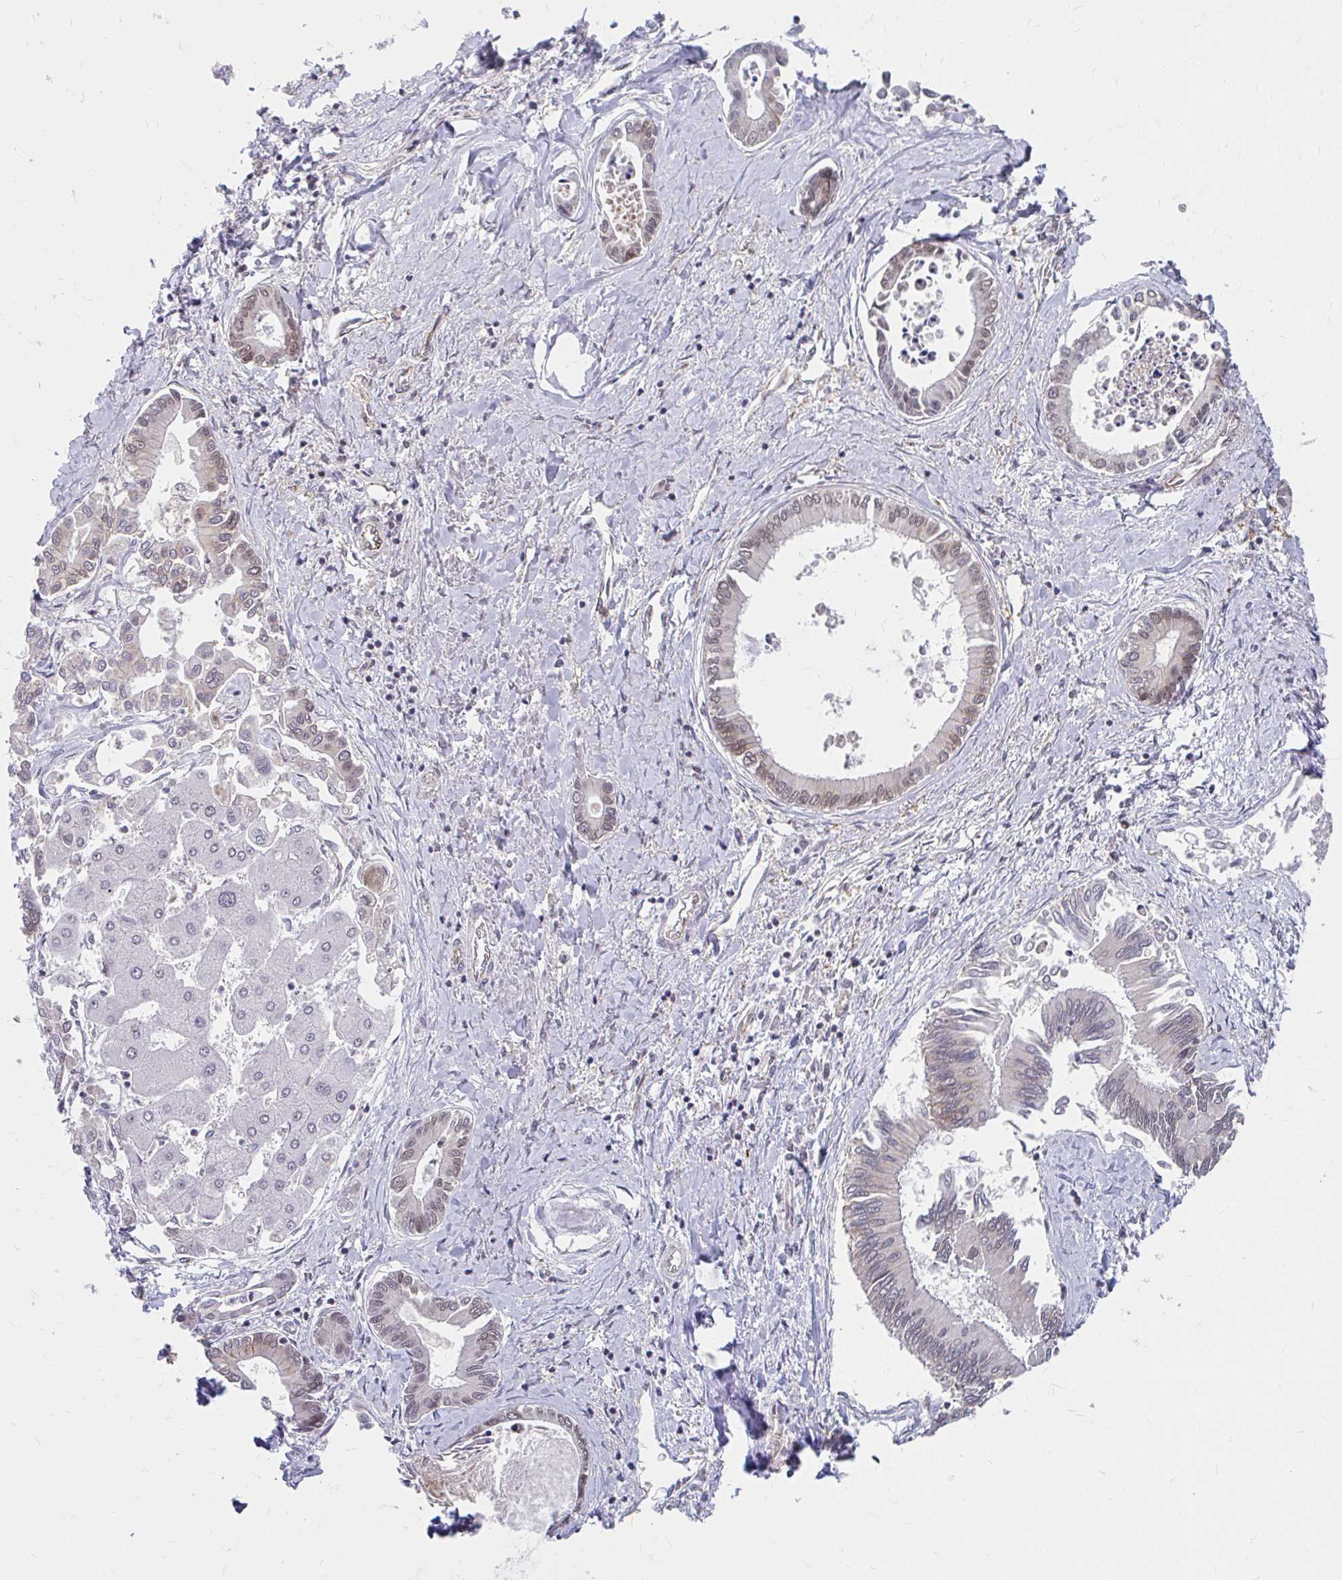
{"staining": {"intensity": "weak", "quantity": "<25%", "location": "cytoplasmic/membranous,nuclear"}, "tissue": "liver cancer", "cell_type": "Tumor cells", "image_type": "cancer", "snomed": [{"axis": "morphology", "description": "Cholangiocarcinoma"}, {"axis": "topography", "description": "Liver"}], "caption": "High power microscopy photomicrograph of an immunohistochemistry (IHC) image of cholangiocarcinoma (liver), revealing no significant staining in tumor cells.", "gene": "XPO1", "patient": {"sex": "male", "age": 66}}